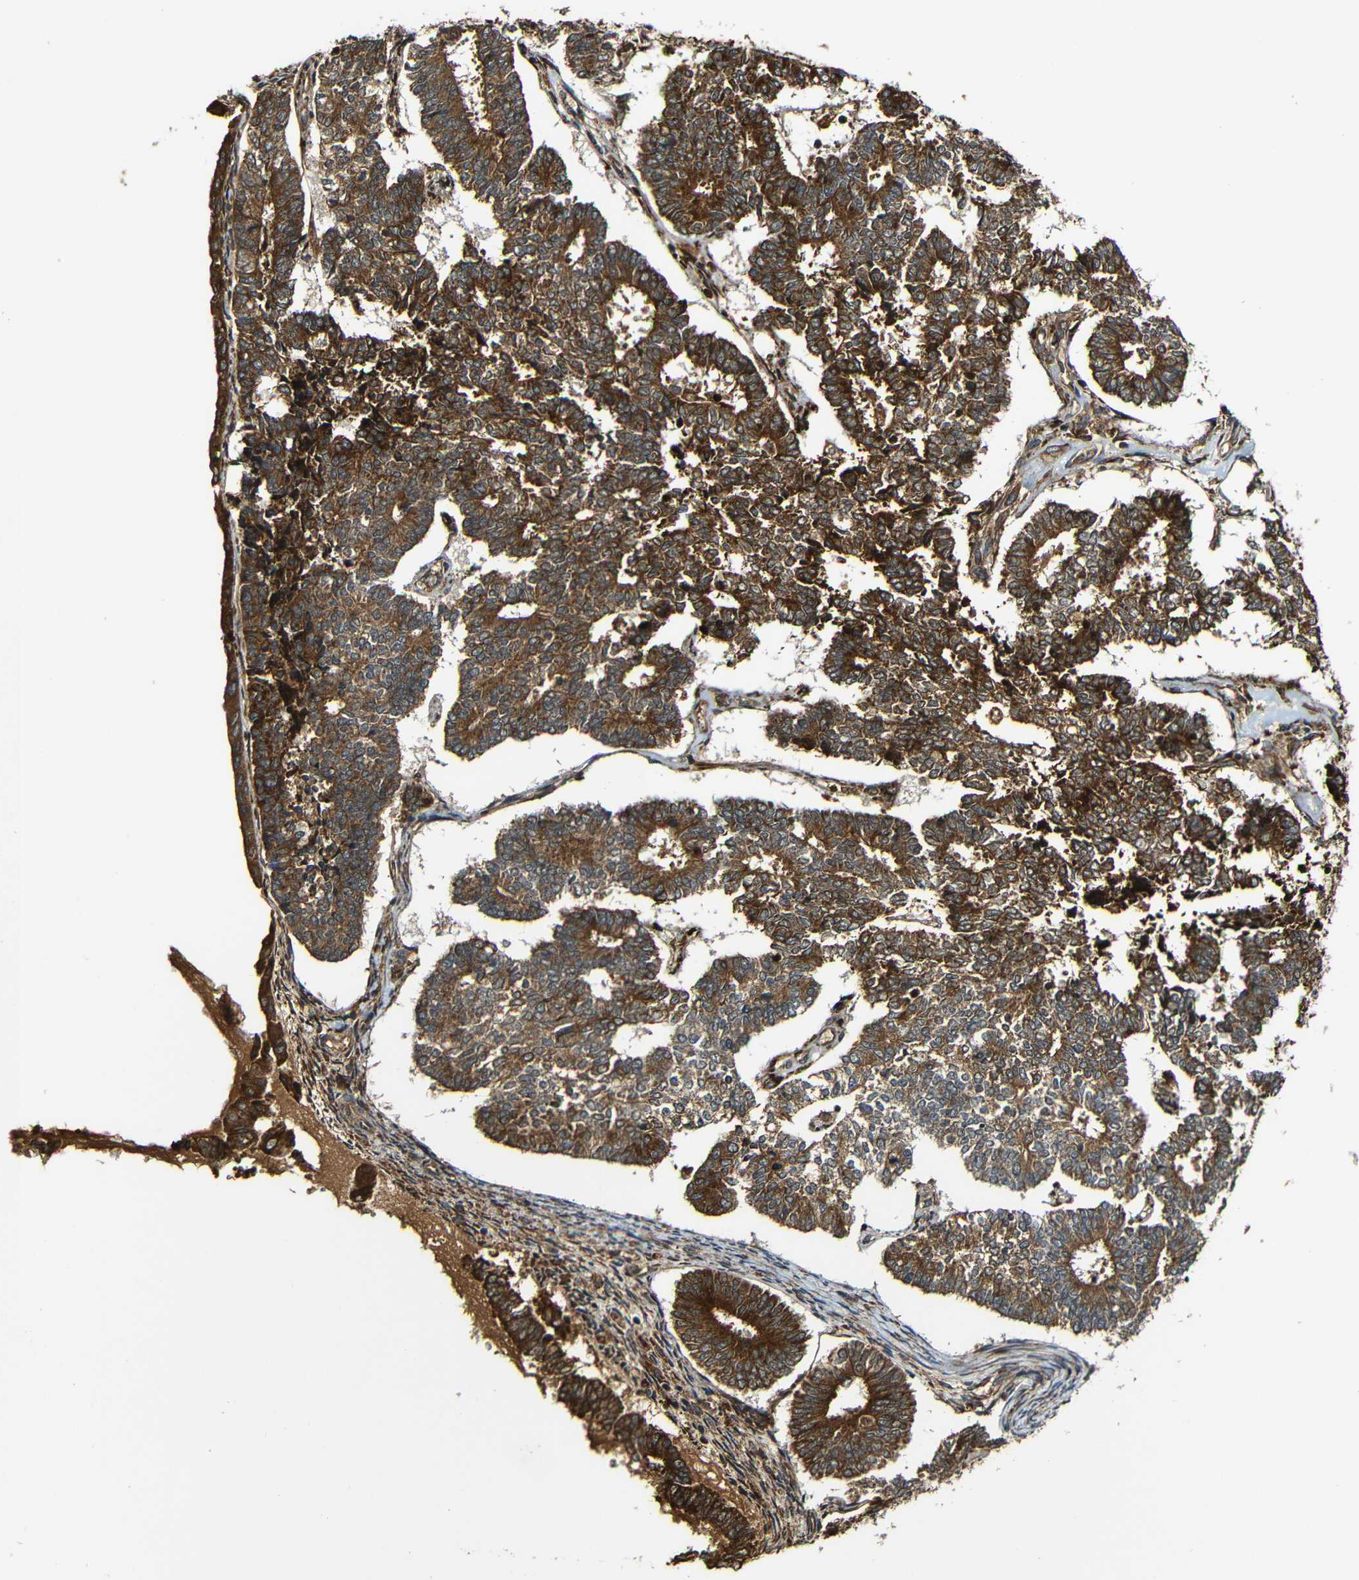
{"staining": {"intensity": "strong", "quantity": ">75%", "location": "cytoplasmic/membranous"}, "tissue": "endometrial cancer", "cell_type": "Tumor cells", "image_type": "cancer", "snomed": [{"axis": "morphology", "description": "Adenocarcinoma, NOS"}, {"axis": "topography", "description": "Endometrium"}], "caption": "Endometrial cancer tissue demonstrates strong cytoplasmic/membranous positivity in about >75% of tumor cells The protein is shown in brown color, while the nuclei are stained blue.", "gene": "CASP8", "patient": {"sex": "female", "age": 70}}